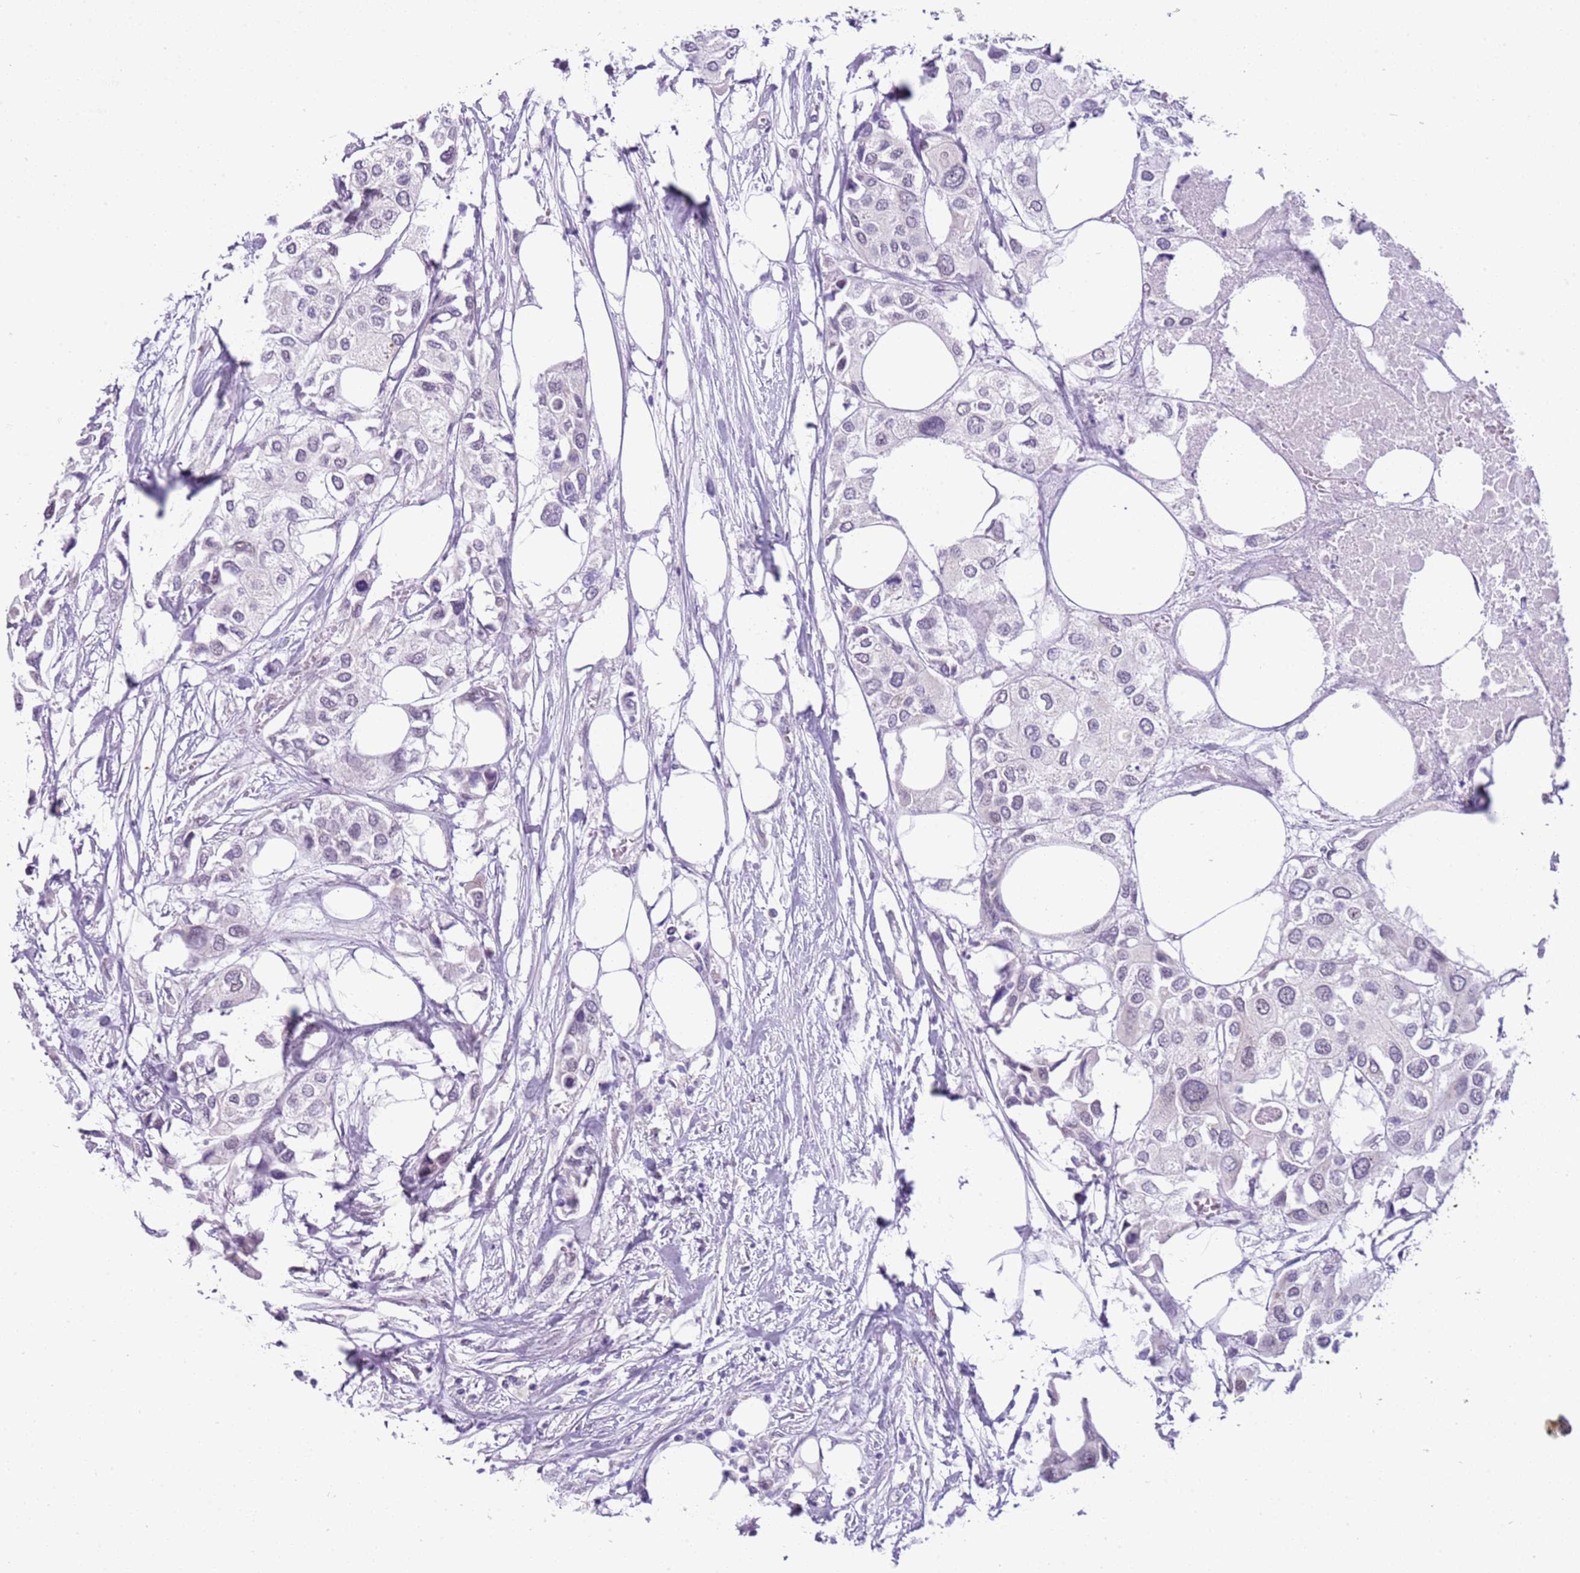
{"staining": {"intensity": "negative", "quantity": "none", "location": "none"}, "tissue": "urothelial cancer", "cell_type": "Tumor cells", "image_type": "cancer", "snomed": [{"axis": "morphology", "description": "Urothelial carcinoma, High grade"}, {"axis": "topography", "description": "Urinary bladder"}], "caption": "Micrograph shows no significant protein positivity in tumor cells of urothelial carcinoma (high-grade).", "gene": "FAM120C", "patient": {"sex": "male", "age": 64}}